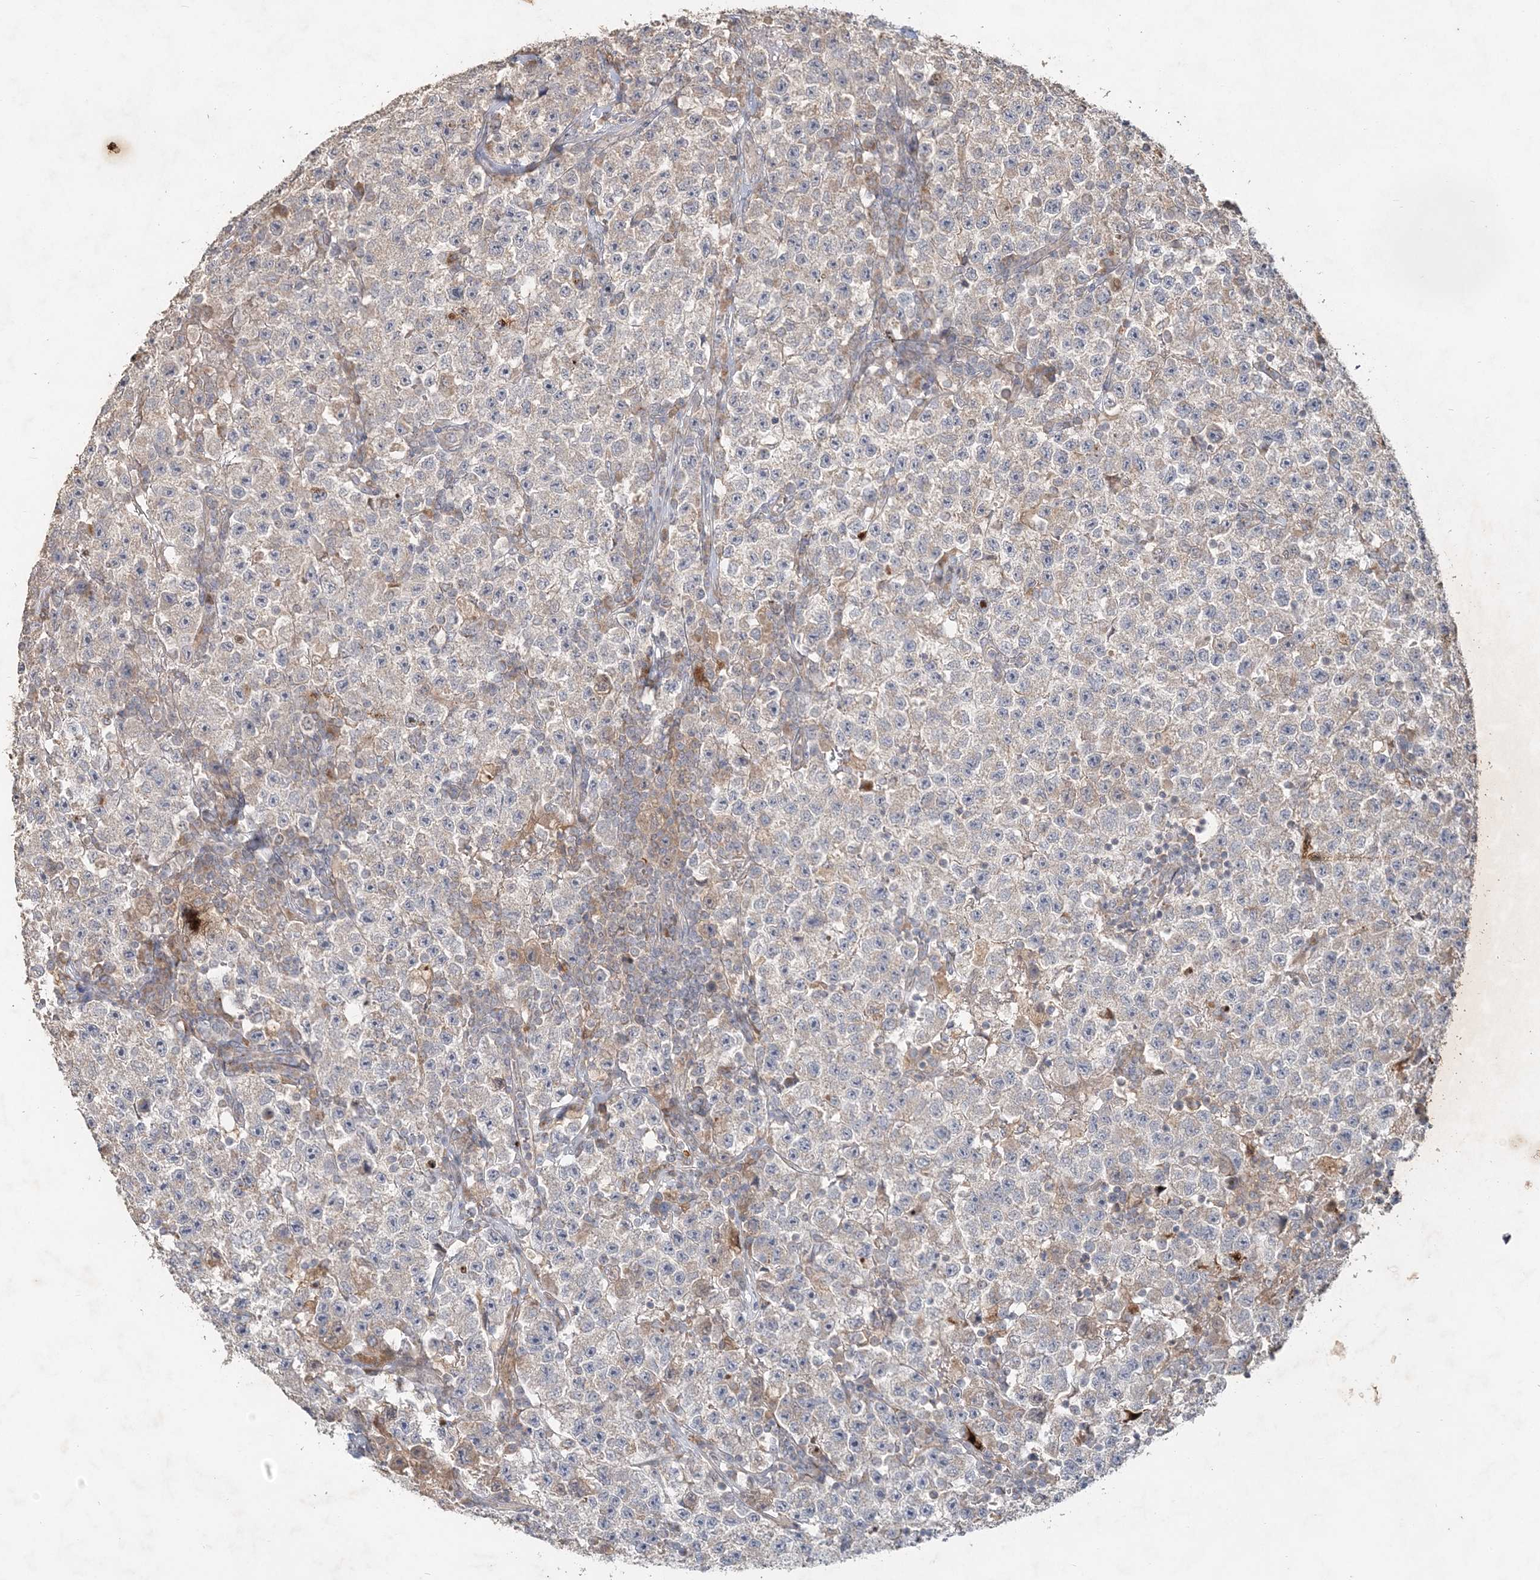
{"staining": {"intensity": "weak", "quantity": "<25%", "location": "cytoplasmic/membranous"}, "tissue": "testis cancer", "cell_type": "Tumor cells", "image_type": "cancer", "snomed": [{"axis": "morphology", "description": "Seminoma, NOS"}, {"axis": "topography", "description": "Testis"}], "caption": "The immunohistochemistry (IHC) micrograph has no significant expression in tumor cells of testis cancer (seminoma) tissue. The staining was performed using DAB (3,3'-diaminobenzidine) to visualize the protein expression in brown, while the nuclei were stained in blue with hematoxylin (Magnification: 20x).", "gene": "RAB14", "patient": {"sex": "male", "age": 22}}